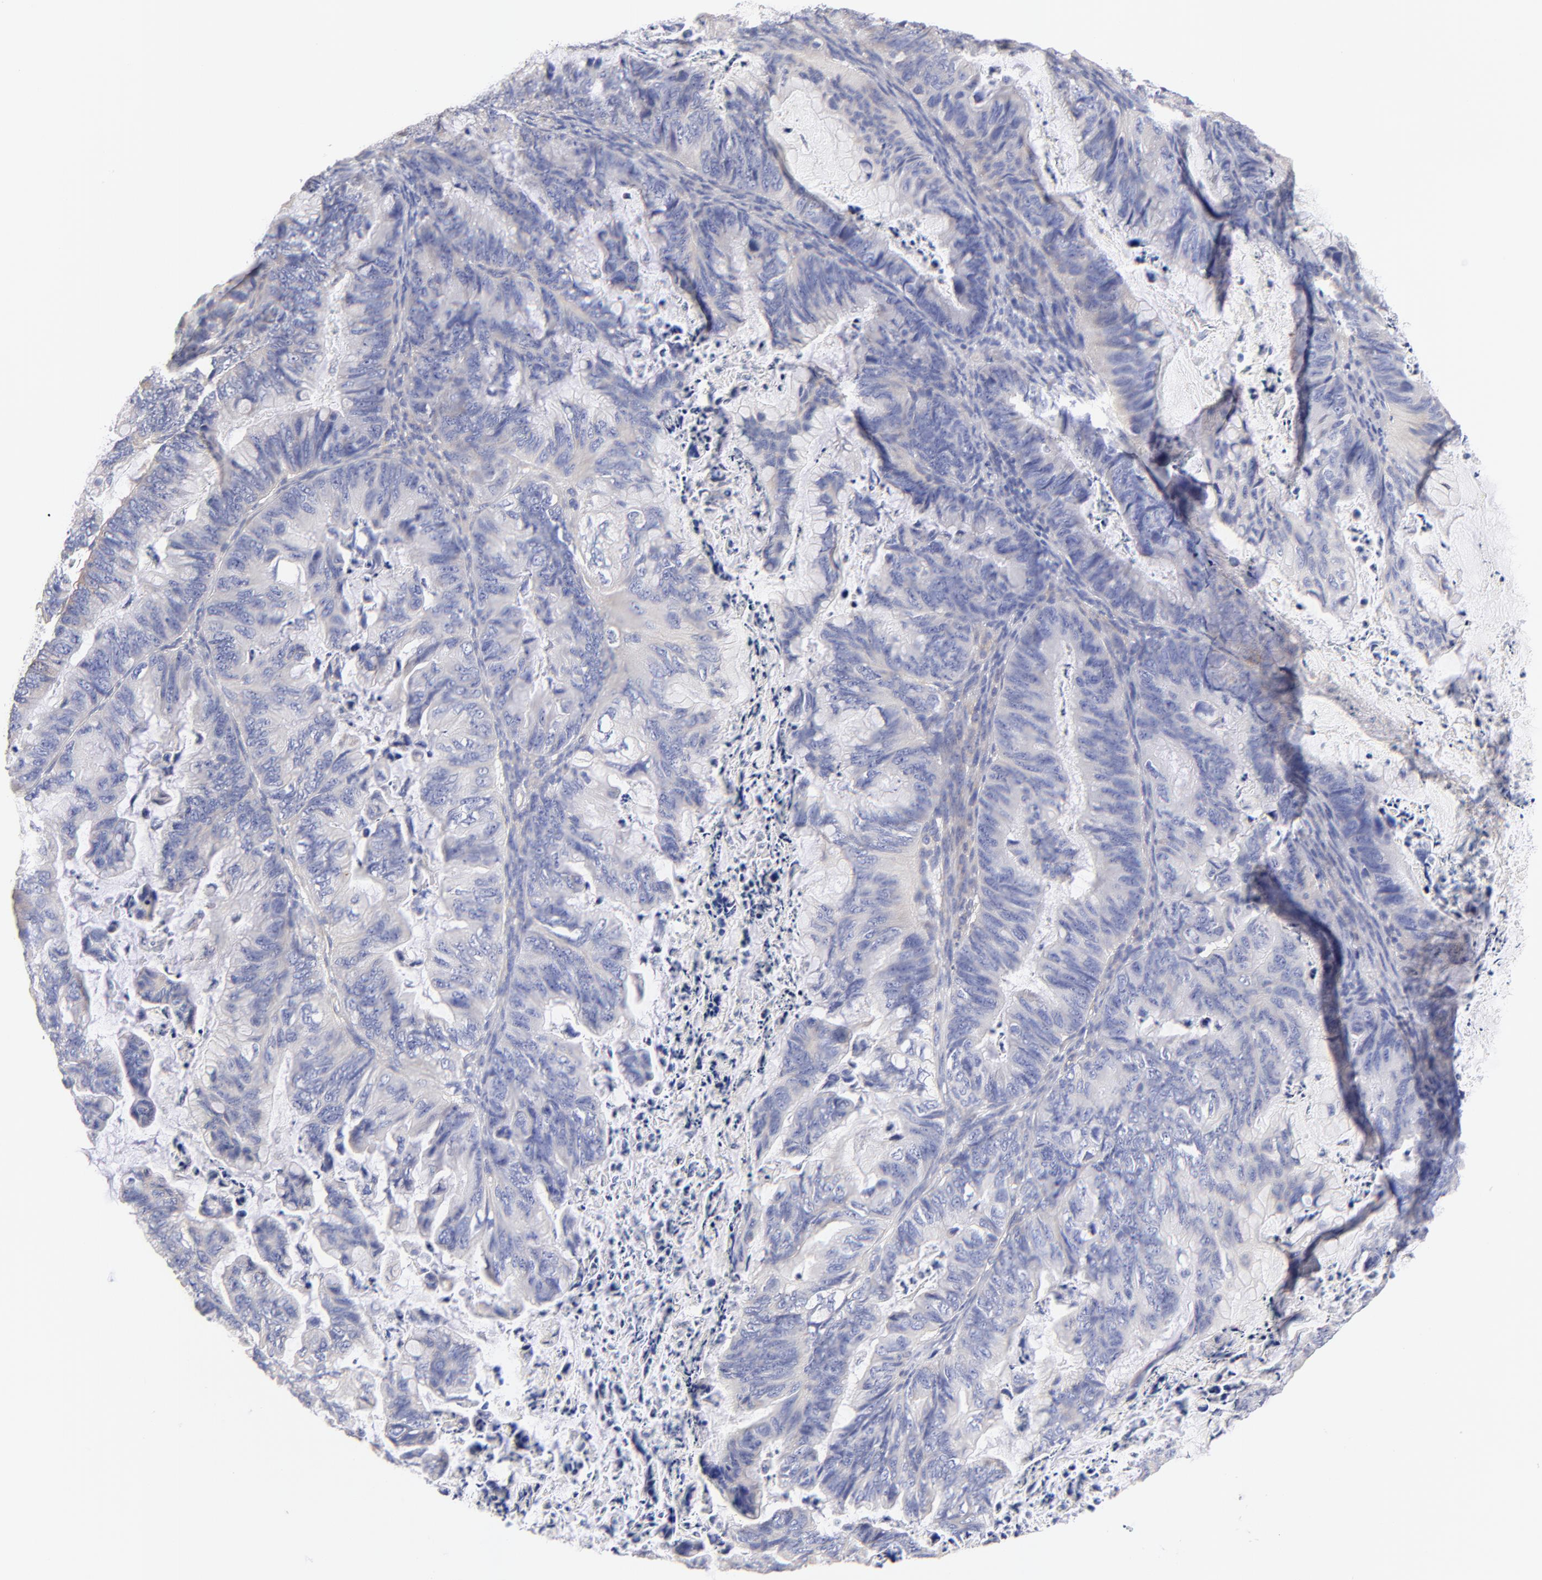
{"staining": {"intensity": "weak", "quantity": "<25%", "location": "cytoplasmic/membranous"}, "tissue": "ovarian cancer", "cell_type": "Tumor cells", "image_type": "cancer", "snomed": [{"axis": "morphology", "description": "Cystadenocarcinoma, mucinous, NOS"}, {"axis": "topography", "description": "Ovary"}], "caption": "IHC of ovarian cancer displays no positivity in tumor cells.", "gene": "HS3ST1", "patient": {"sex": "female", "age": 36}}